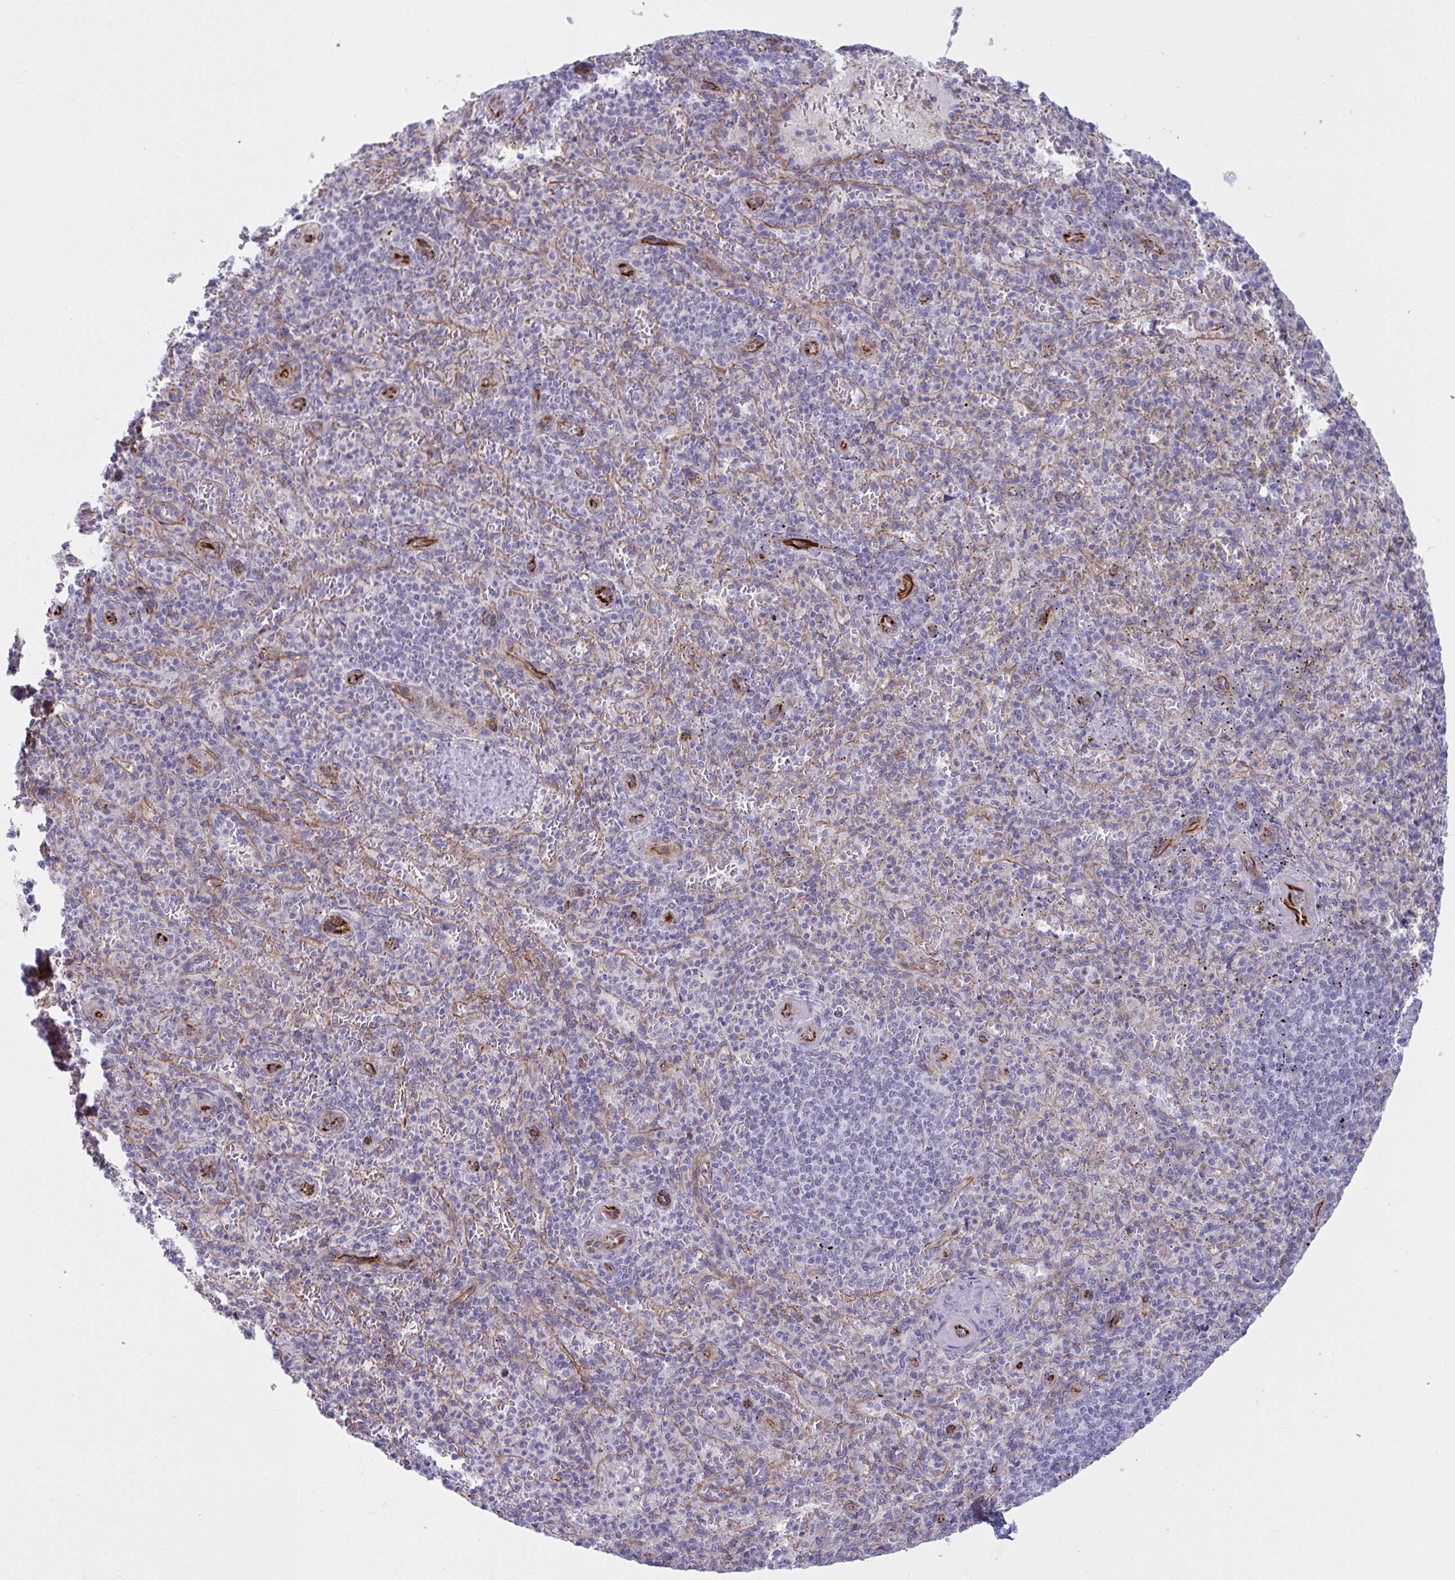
{"staining": {"intensity": "negative", "quantity": "none", "location": "none"}, "tissue": "spleen", "cell_type": "Cells in red pulp", "image_type": "normal", "snomed": [{"axis": "morphology", "description": "Normal tissue, NOS"}, {"axis": "topography", "description": "Spleen"}], "caption": "Immunohistochemistry (IHC) histopathology image of normal spleen: human spleen stained with DAB (3,3'-diaminobenzidine) shows no significant protein staining in cells in red pulp. The staining is performed using DAB brown chromogen with nuclei counter-stained in using hematoxylin.", "gene": "PRRT4", "patient": {"sex": "female", "age": 74}}